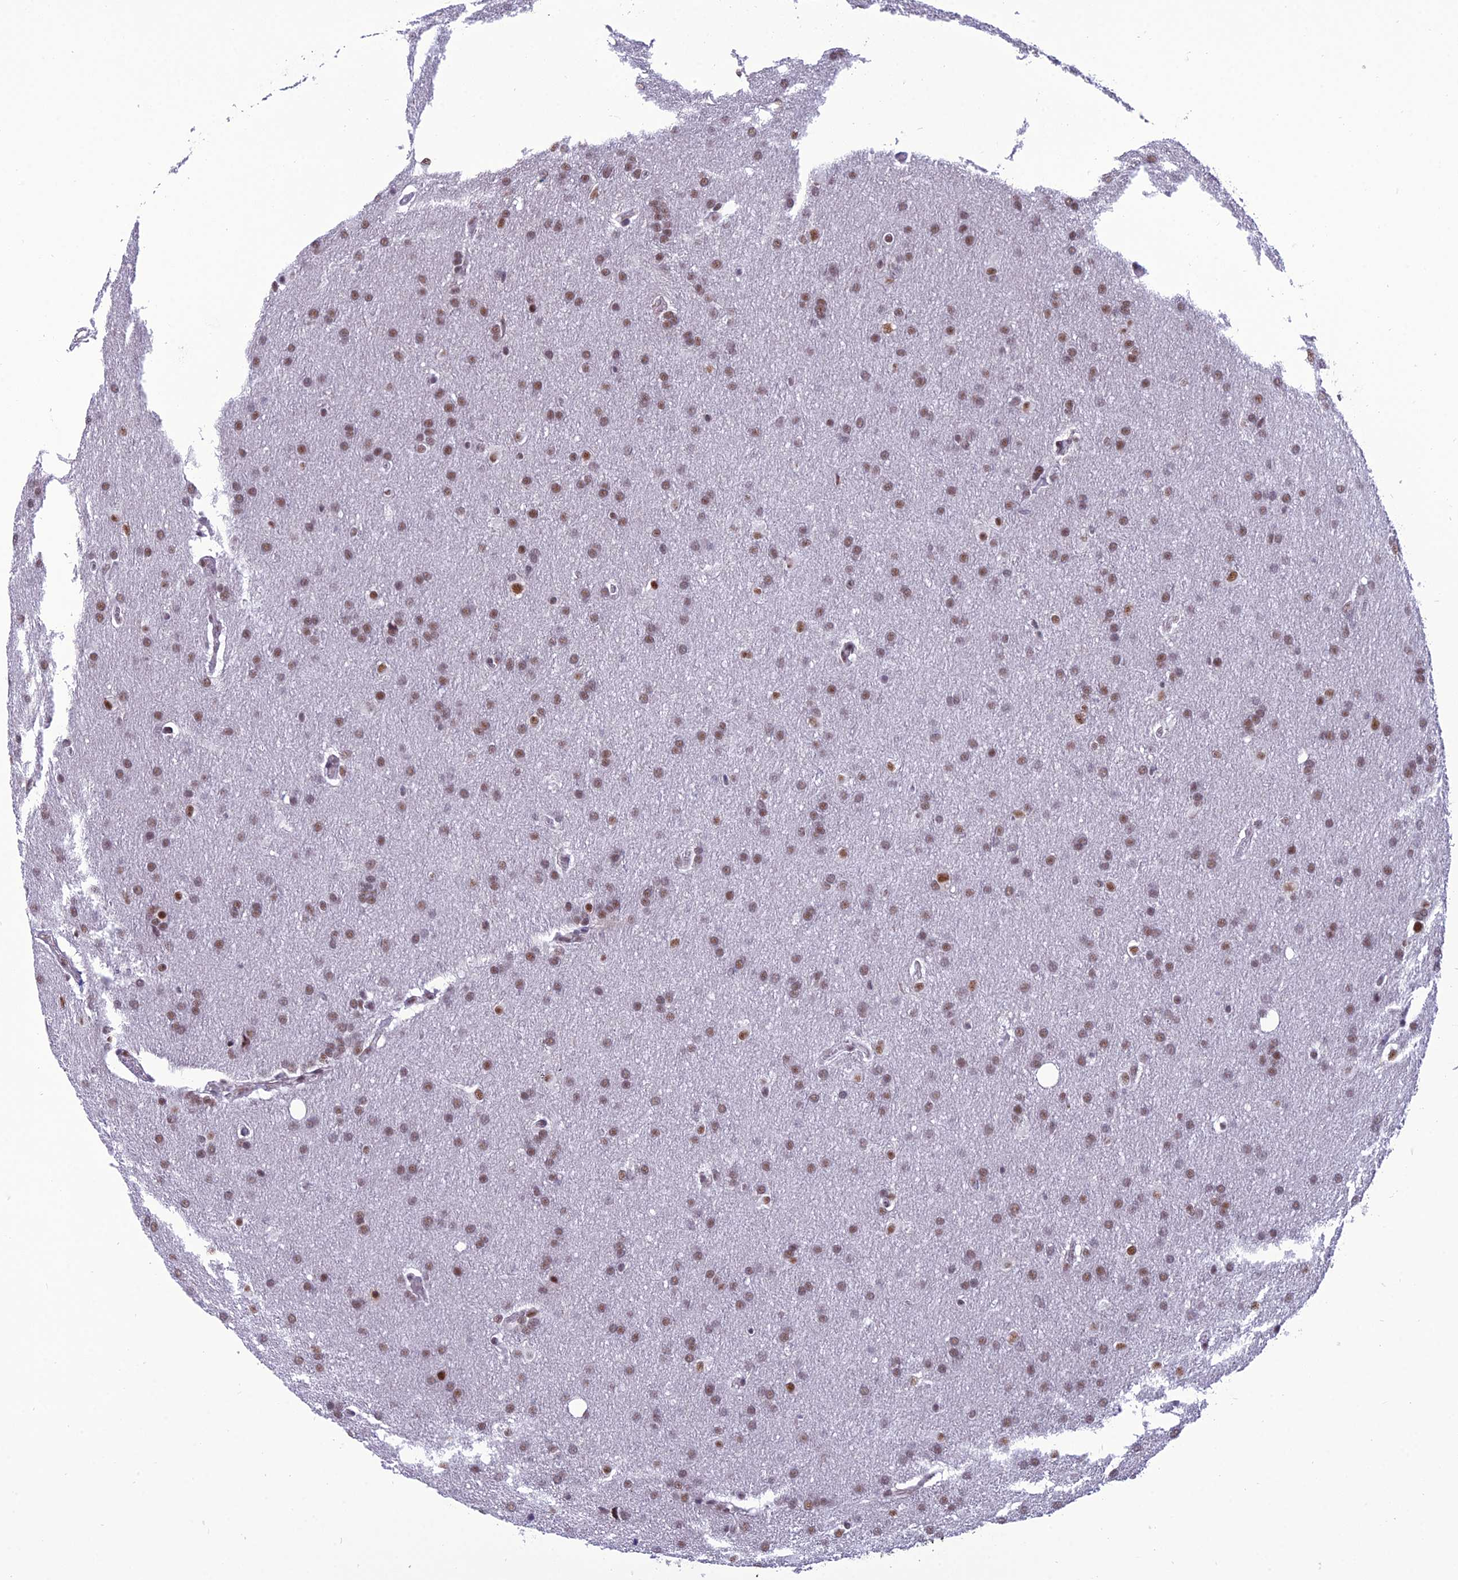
{"staining": {"intensity": "moderate", "quantity": ">75%", "location": "nuclear"}, "tissue": "glioma", "cell_type": "Tumor cells", "image_type": "cancer", "snomed": [{"axis": "morphology", "description": "Glioma, malignant, Low grade"}, {"axis": "topography", "description": "Brain"}], "caption": "Low-grade glioma (malignant) stained for a protein (brown) exhibits moderate nuclear positive expression in approximately >75% of tumor cells.", "gene": "RSRC1", "patient": {"sex": "female", "age": 32}}